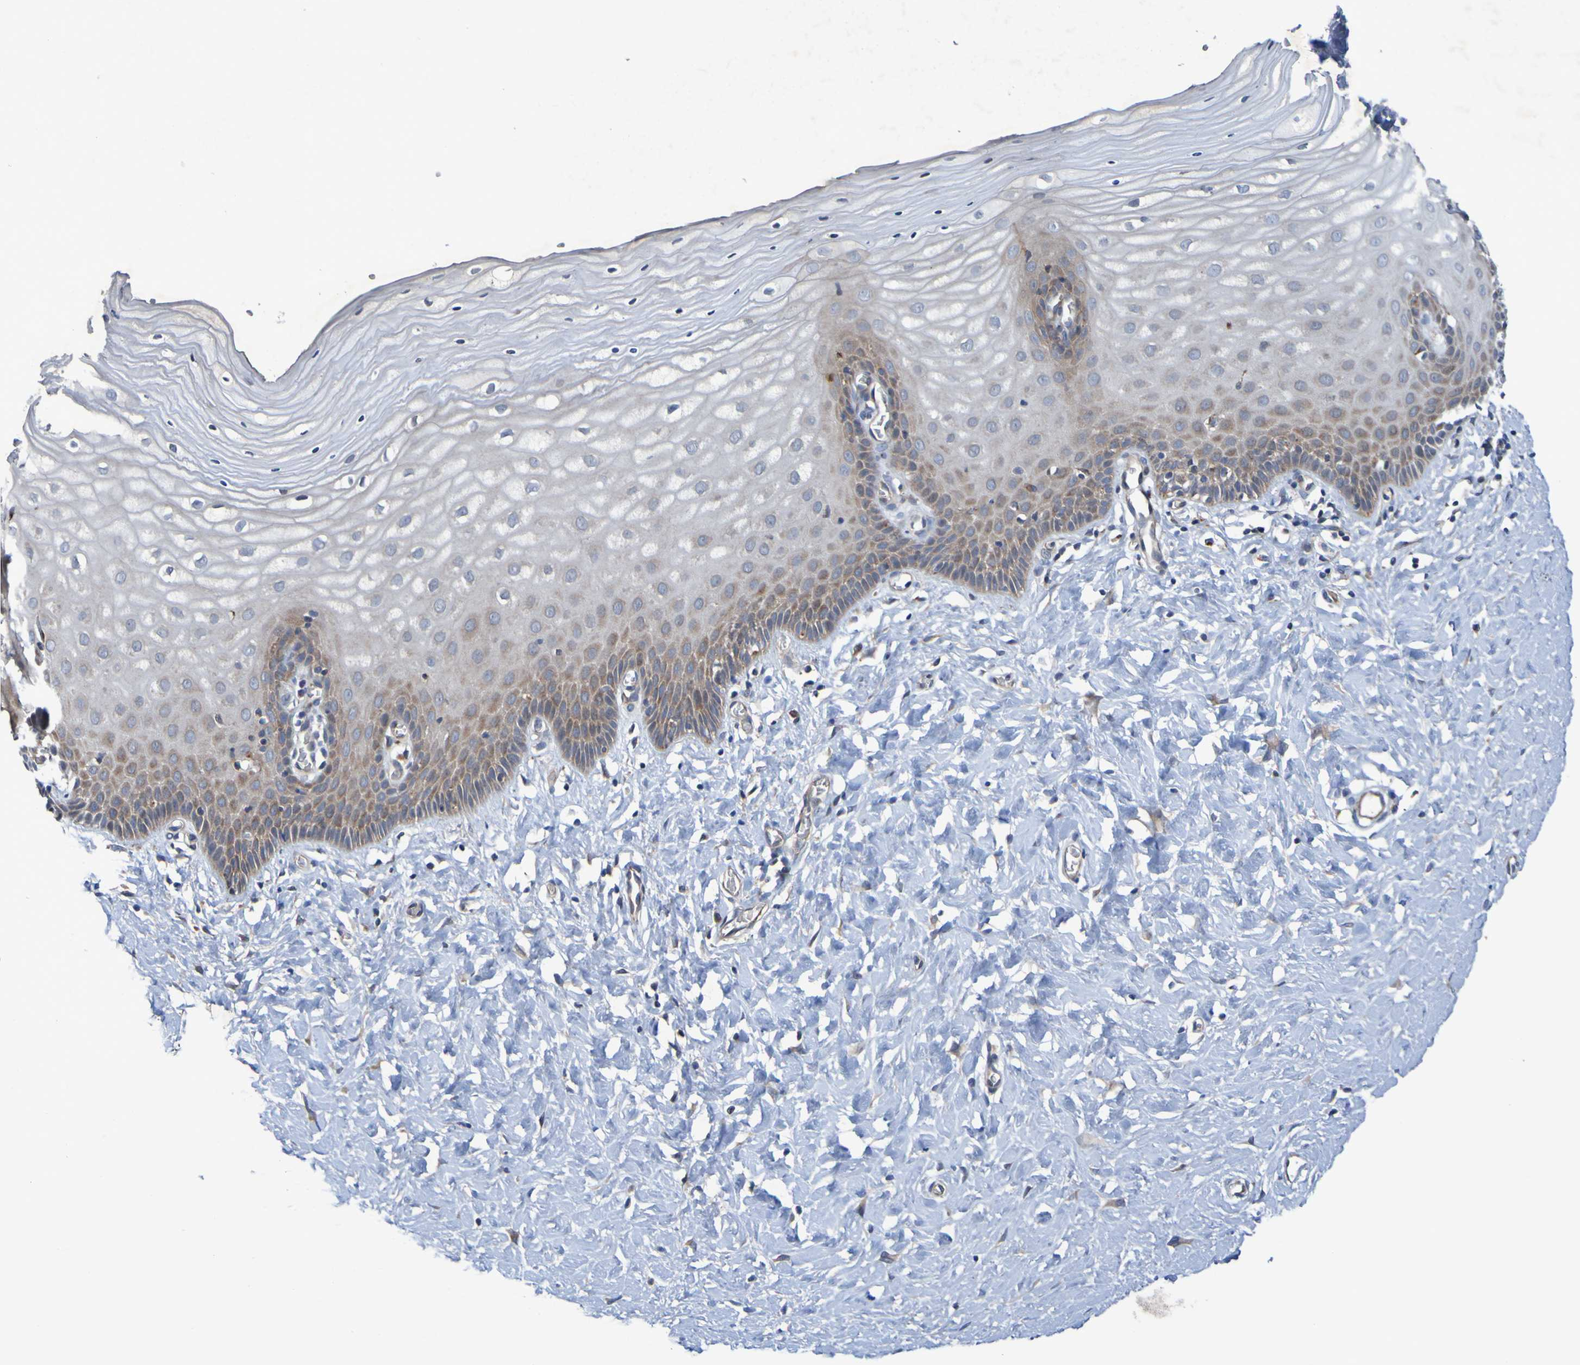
{"staining": {"intensity": "moderate", "quantity": ">75%", "location": "cytoplasmic/membranous"}, "tissue": "cervix", "cell_type": "Glandular cells", "image_type": "normal", "snomed": [{"axis": "morphology", "description": "Normal tissue, NOS"}, {"axis": "topography", "description": "Cervix"}], "caption": "Immunohistochemical staining of unremarkable cervix displays medium levels of moderate cytoplasmic/membranous positivity in about >75% of glandular cells. (Brightfield microscopy of DAB IHC at high magnification).", "gene": "SDK1", "patient": {"sex": "female", "age": 55}}